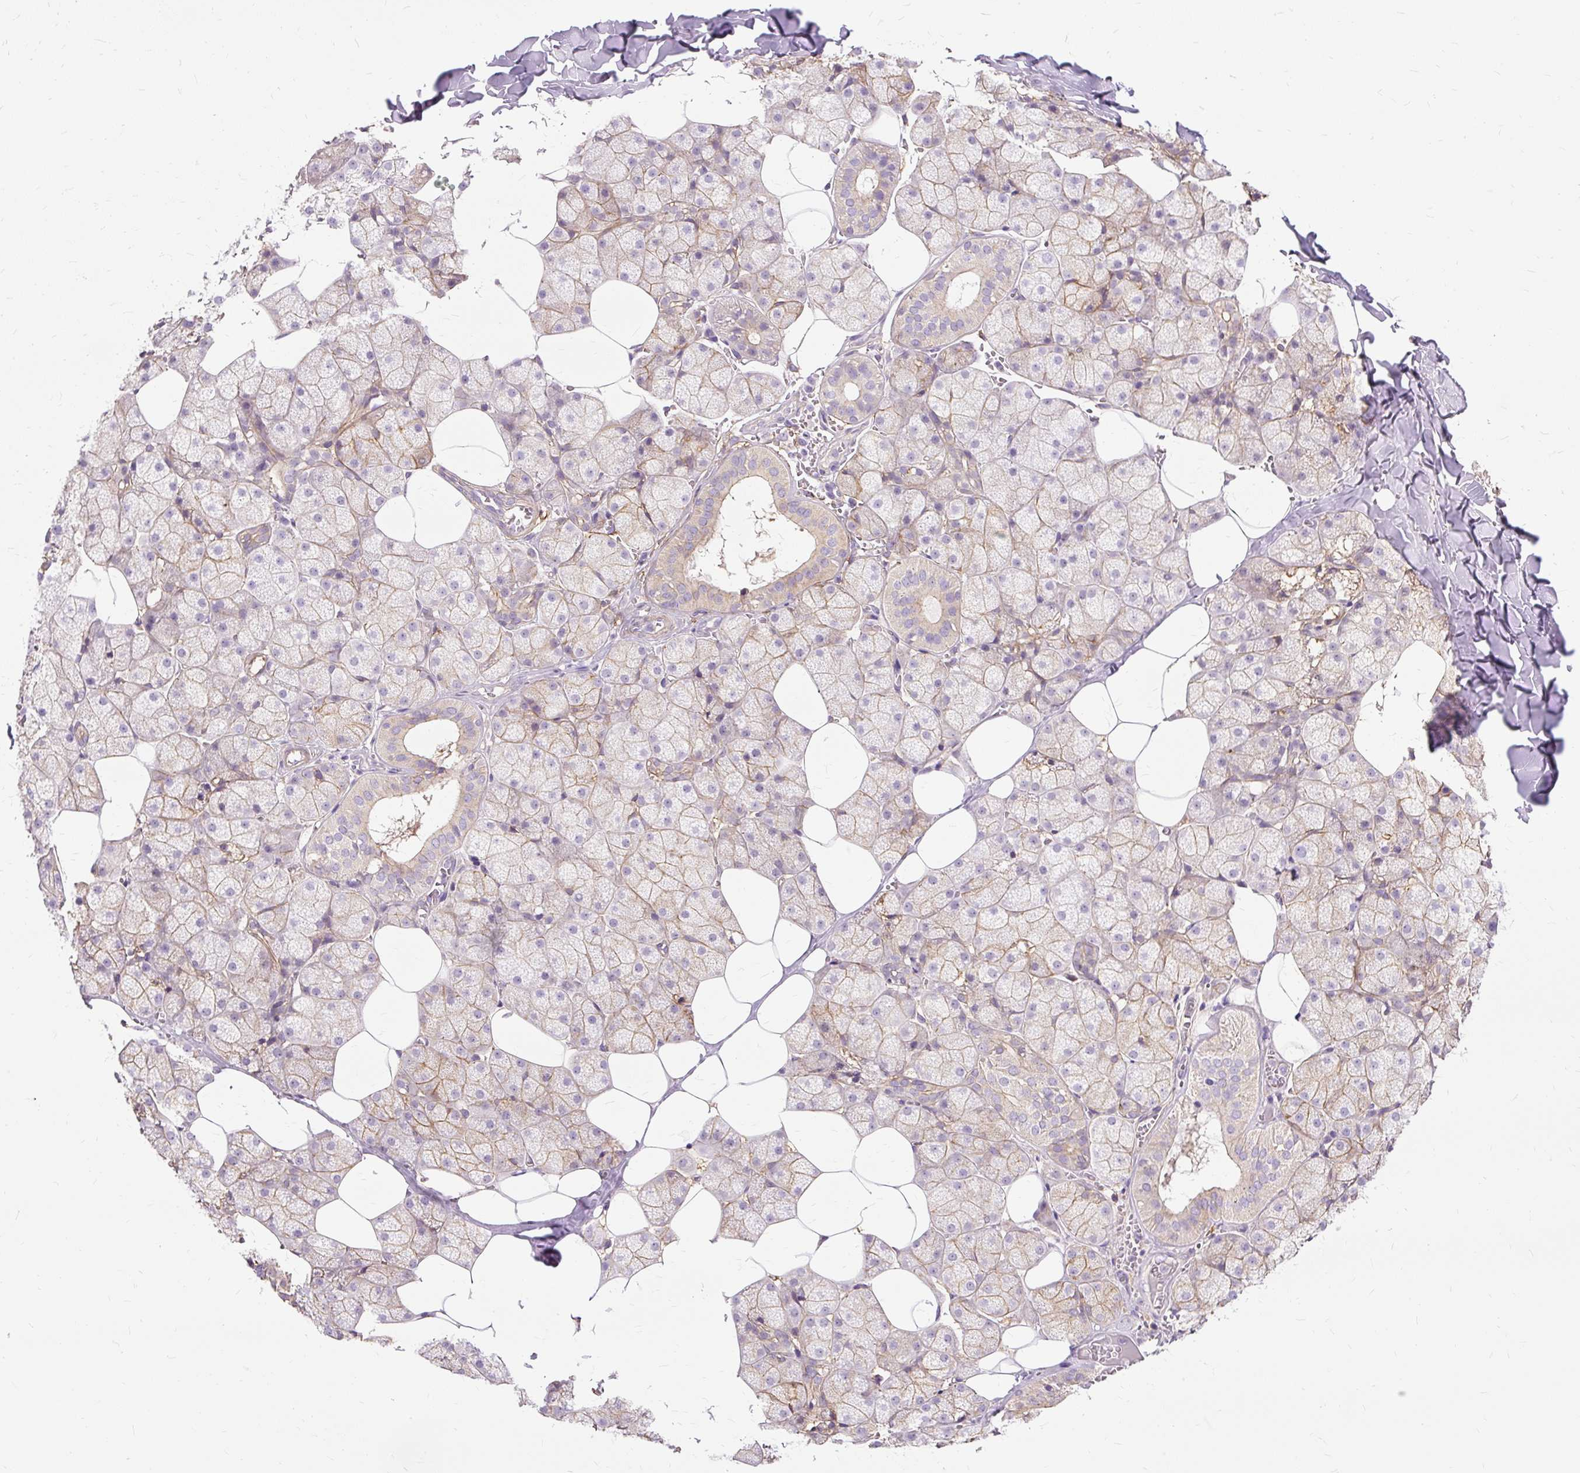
{"staining": {"intensity": "weak", "quantity": "25%-75%", "location": "cytoplasmic/membranous"}, "tissue": "salivary gland", "cell_type": "Glandular cells", "image_type": "normal", "snomed": [{"axis": "morphology", "description": "Normal tissue, NOS"}, {"axis": "topography", "description": "Salivary gland"}, {"axis": "topography", "description": "Peripheral nerve tissue"}], "caption": "A high-resolution micrograph shows immunohistochemistry staining of benign salivary gland, which displays weak cytoplasmic/membranous staining in about 25%-75% of glandular cells. (brown staining indicates protein expression, while blue staining denotes nuclei).", "gene": "TSPAN8", "patient": {"sex": "male", "age": 38}}